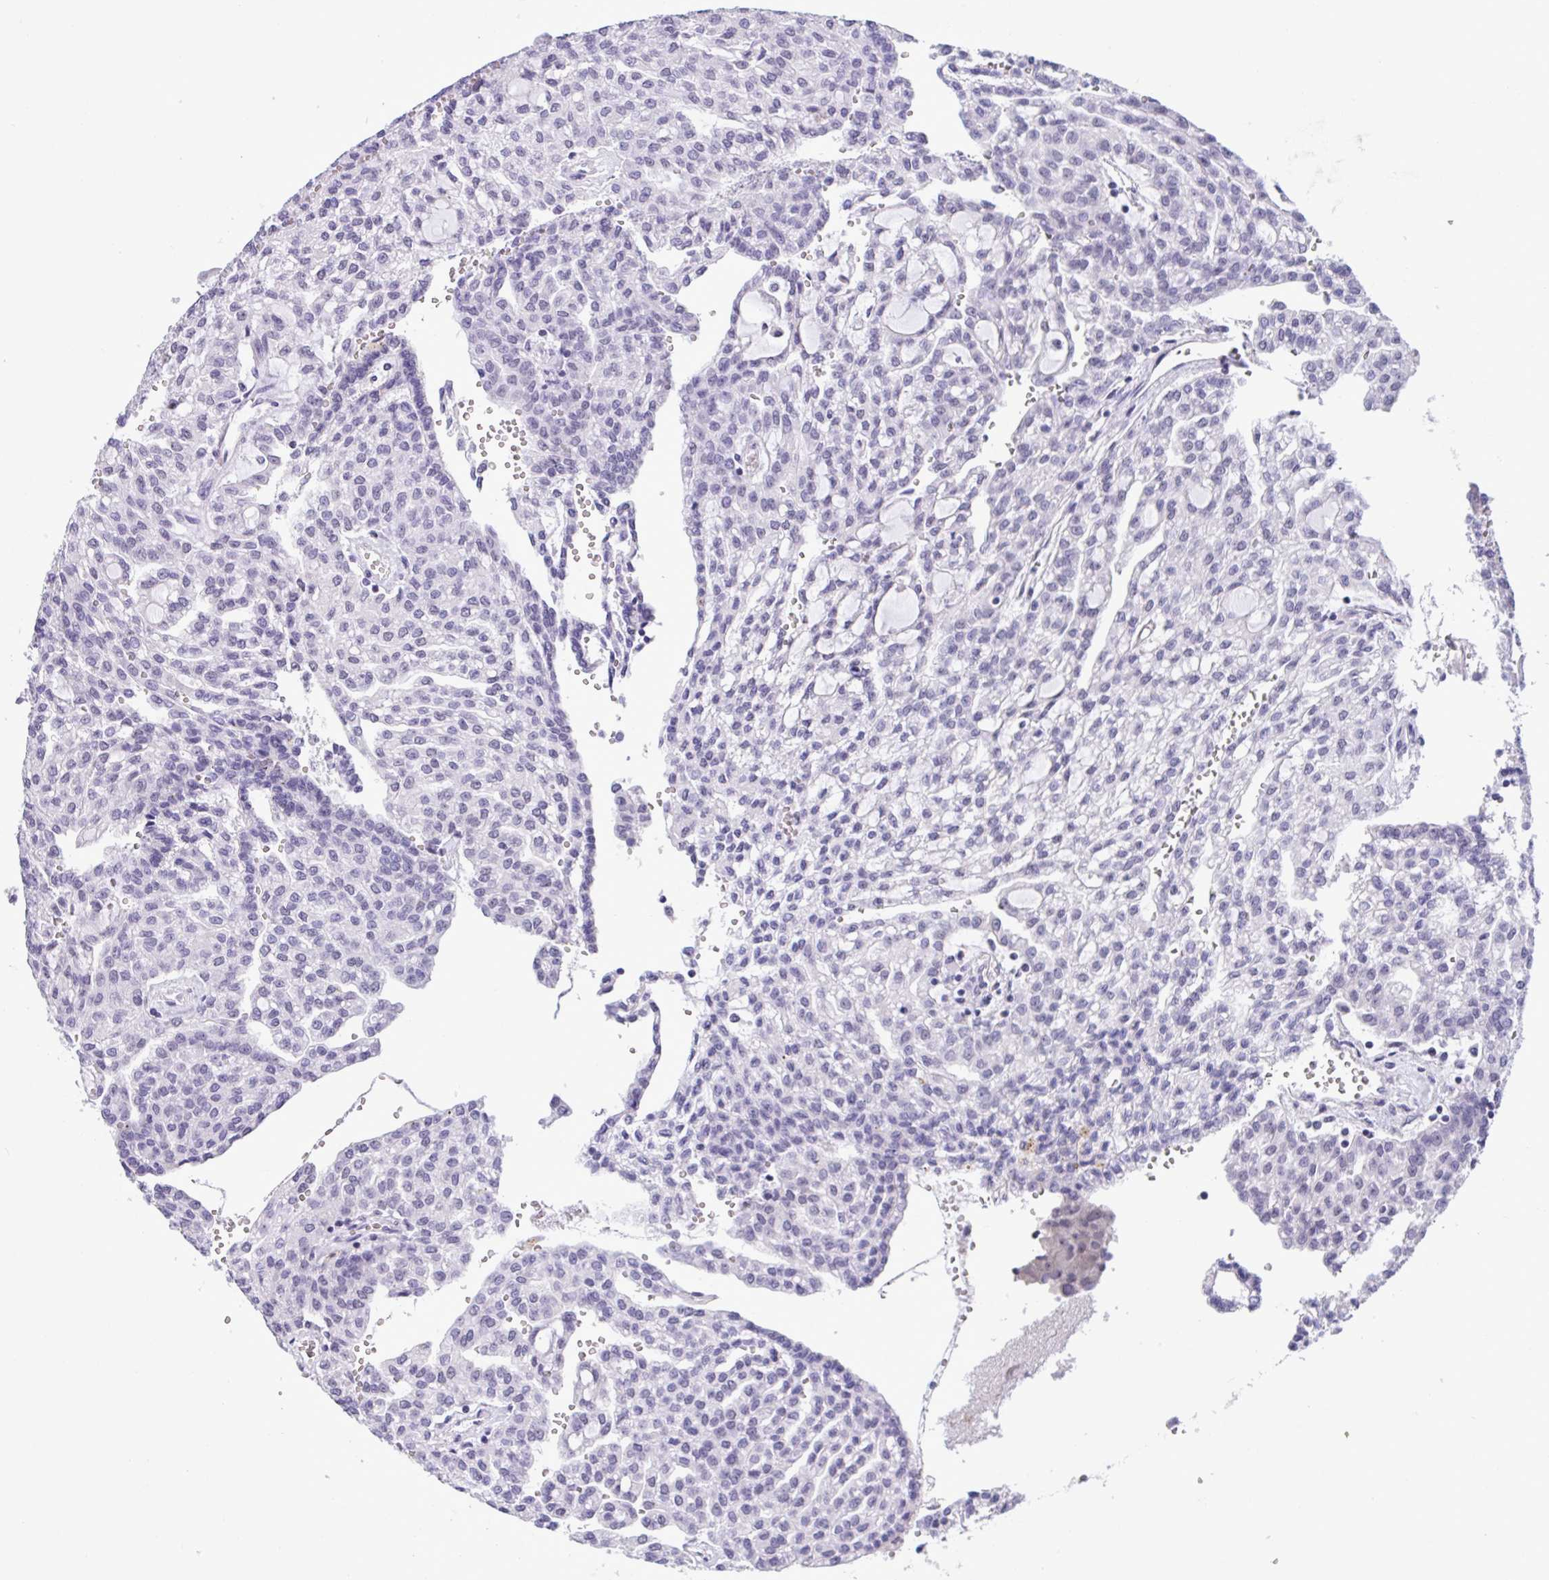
{"staining": {"intensity": "negative", "quantity": "none", "location": "none"}, "tissue": "renal cancer", "cell_type": "Tumor cells", "image_type": "cancer", "snomed": [{"axis": "morphology", "description": "Adenocarcinoma, NOS"}, {"axis": "topography", "description": "Kidney"}], "caption": "IHC histopathology image of neoplastic tissue: human renal adenocarcinoma stained with DAB (3,3'-diaminobenzidine) exhibits no significant protein staining in tumor cells. The staining was performed using DAB (3,3'-diaminobenzidine) to visualize the protein expression in brown, while the nuclei were stained in blue with hematoxylin (Magnification: 20x).", "gene": "YBX2", "patient": {"sex": "male", "age": 63}}